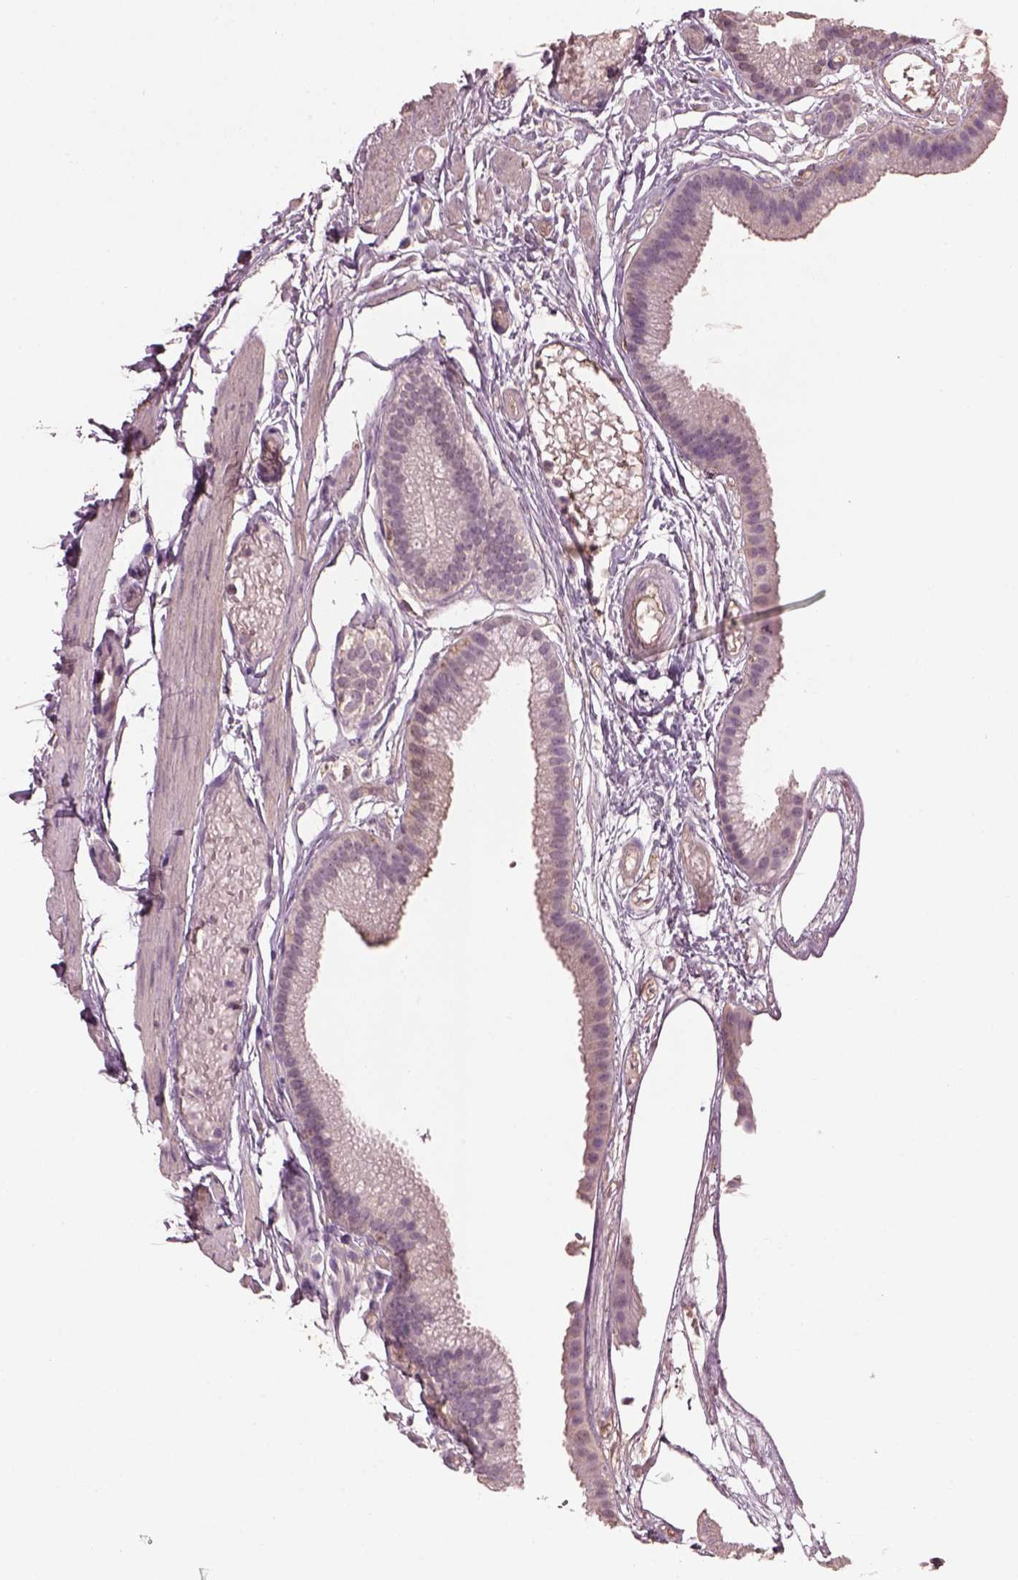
{"staining": {"intensity": "negative", "quantity": "none", "location": "none"}, "tissue": "gallbladder", "cell_type": "Glandular cells", "image_type": "normal", "snomed": [{"axis": "morphology", "description": "Normal tissue, NOS"}, {"axis": "topography", "description": "Gallbladder"}], "caption": "Immunohistochemistry (IHC) of benign gallbladder exhibits no staining in glandular cells.", "gene": "SRI", "patient": {"sex": "female", "age": 45}}